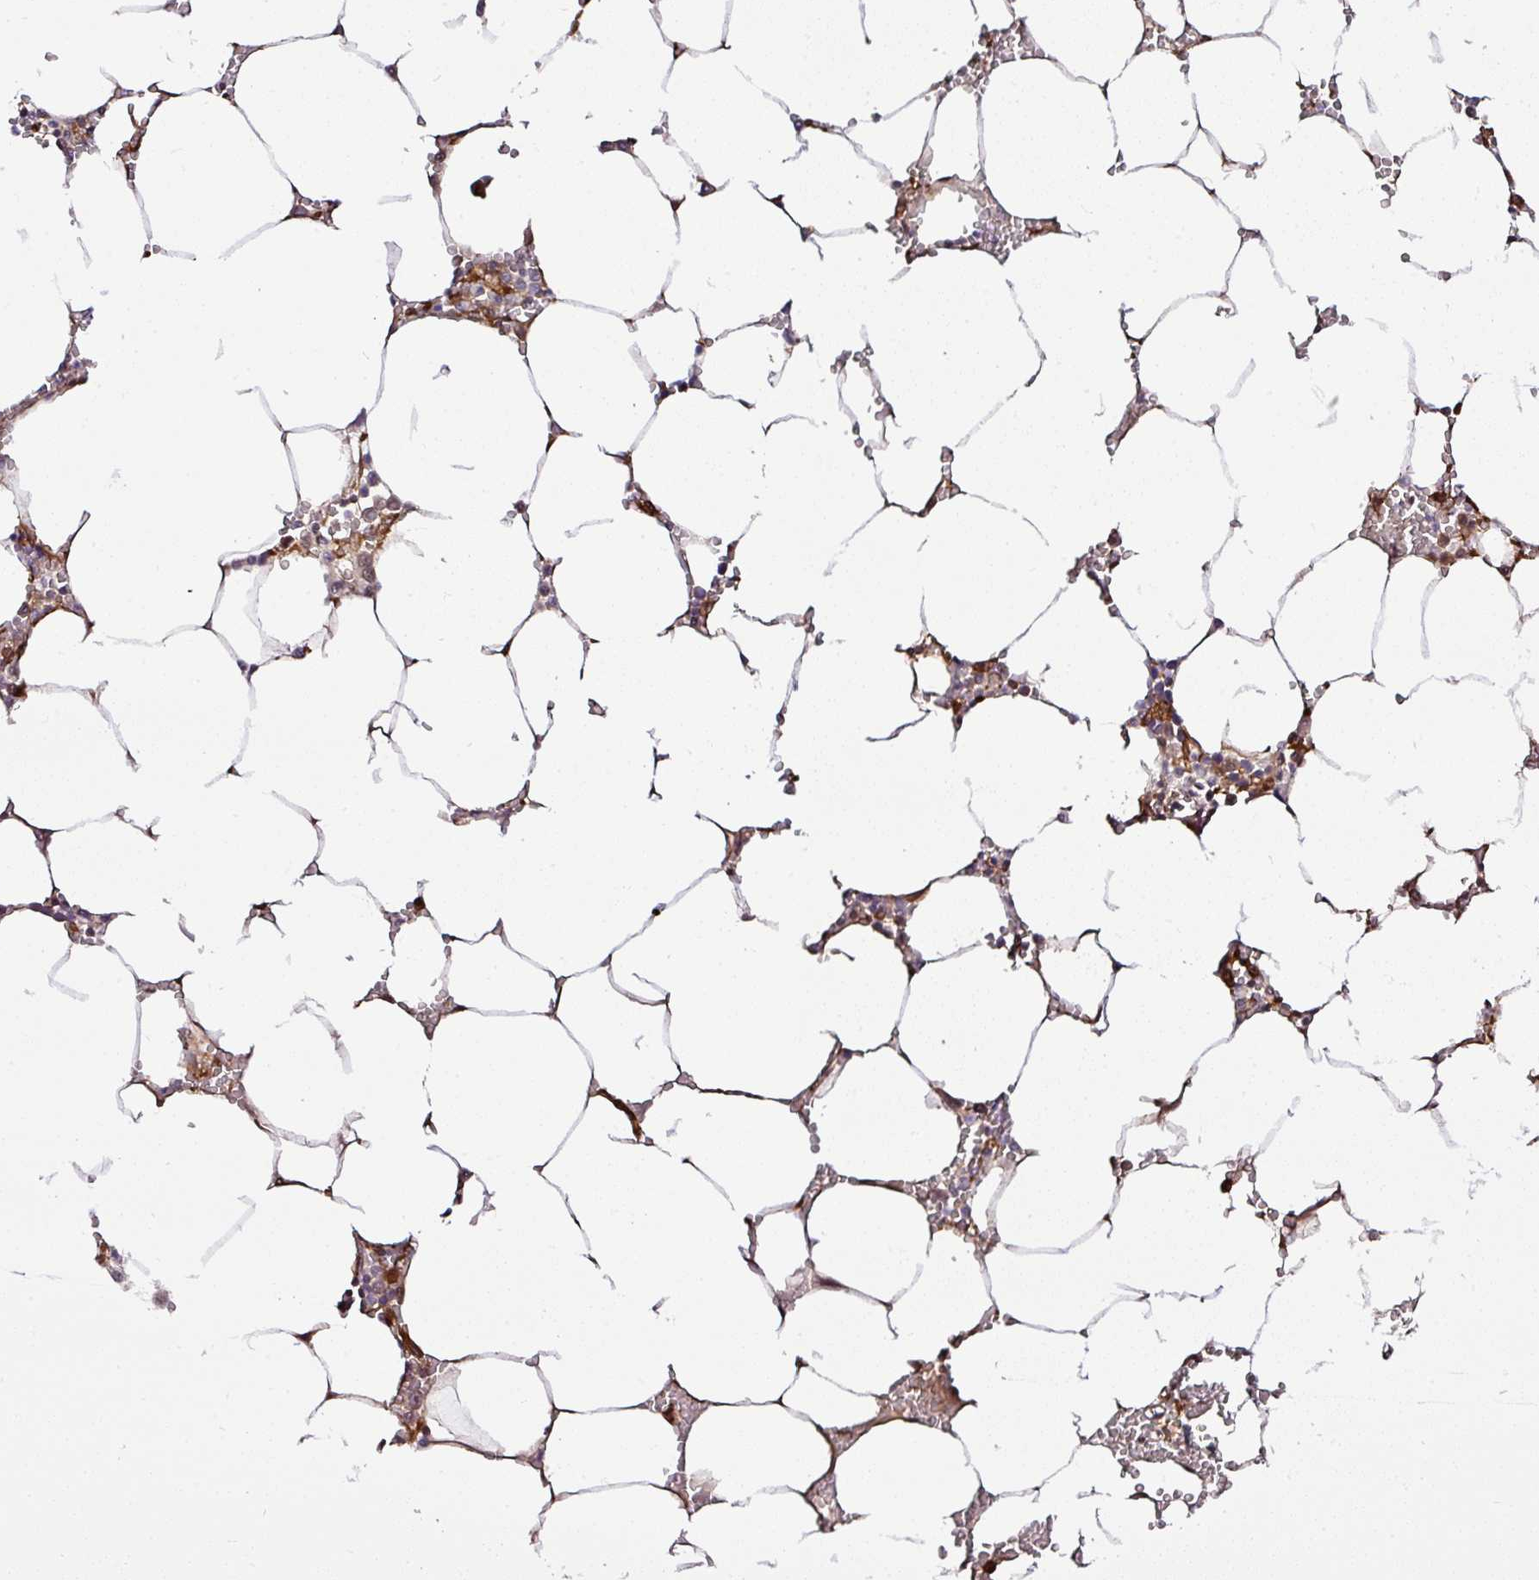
{"staining": {"intensity": "moderate", "quantity": "<25%", "location": "cytoplasmic/membranous"}, "tissue": "bone marrow", "cell_type": "Hematopoietic cells", "image_type": "normal", "snomed": [{"axis": "morphology", "description": "Normal tissue, NOS"}, {"axis": "topography", "description": "Bone marrow"}], "caption": "DAB immunohistochemical staining of benign bone marrow shows moderate cytoplasmic/membranous protein positivity in about <25% of hematopoietic cells.", "gene": "FAM153A", "patient": {"sex": "male", "age": 70}}